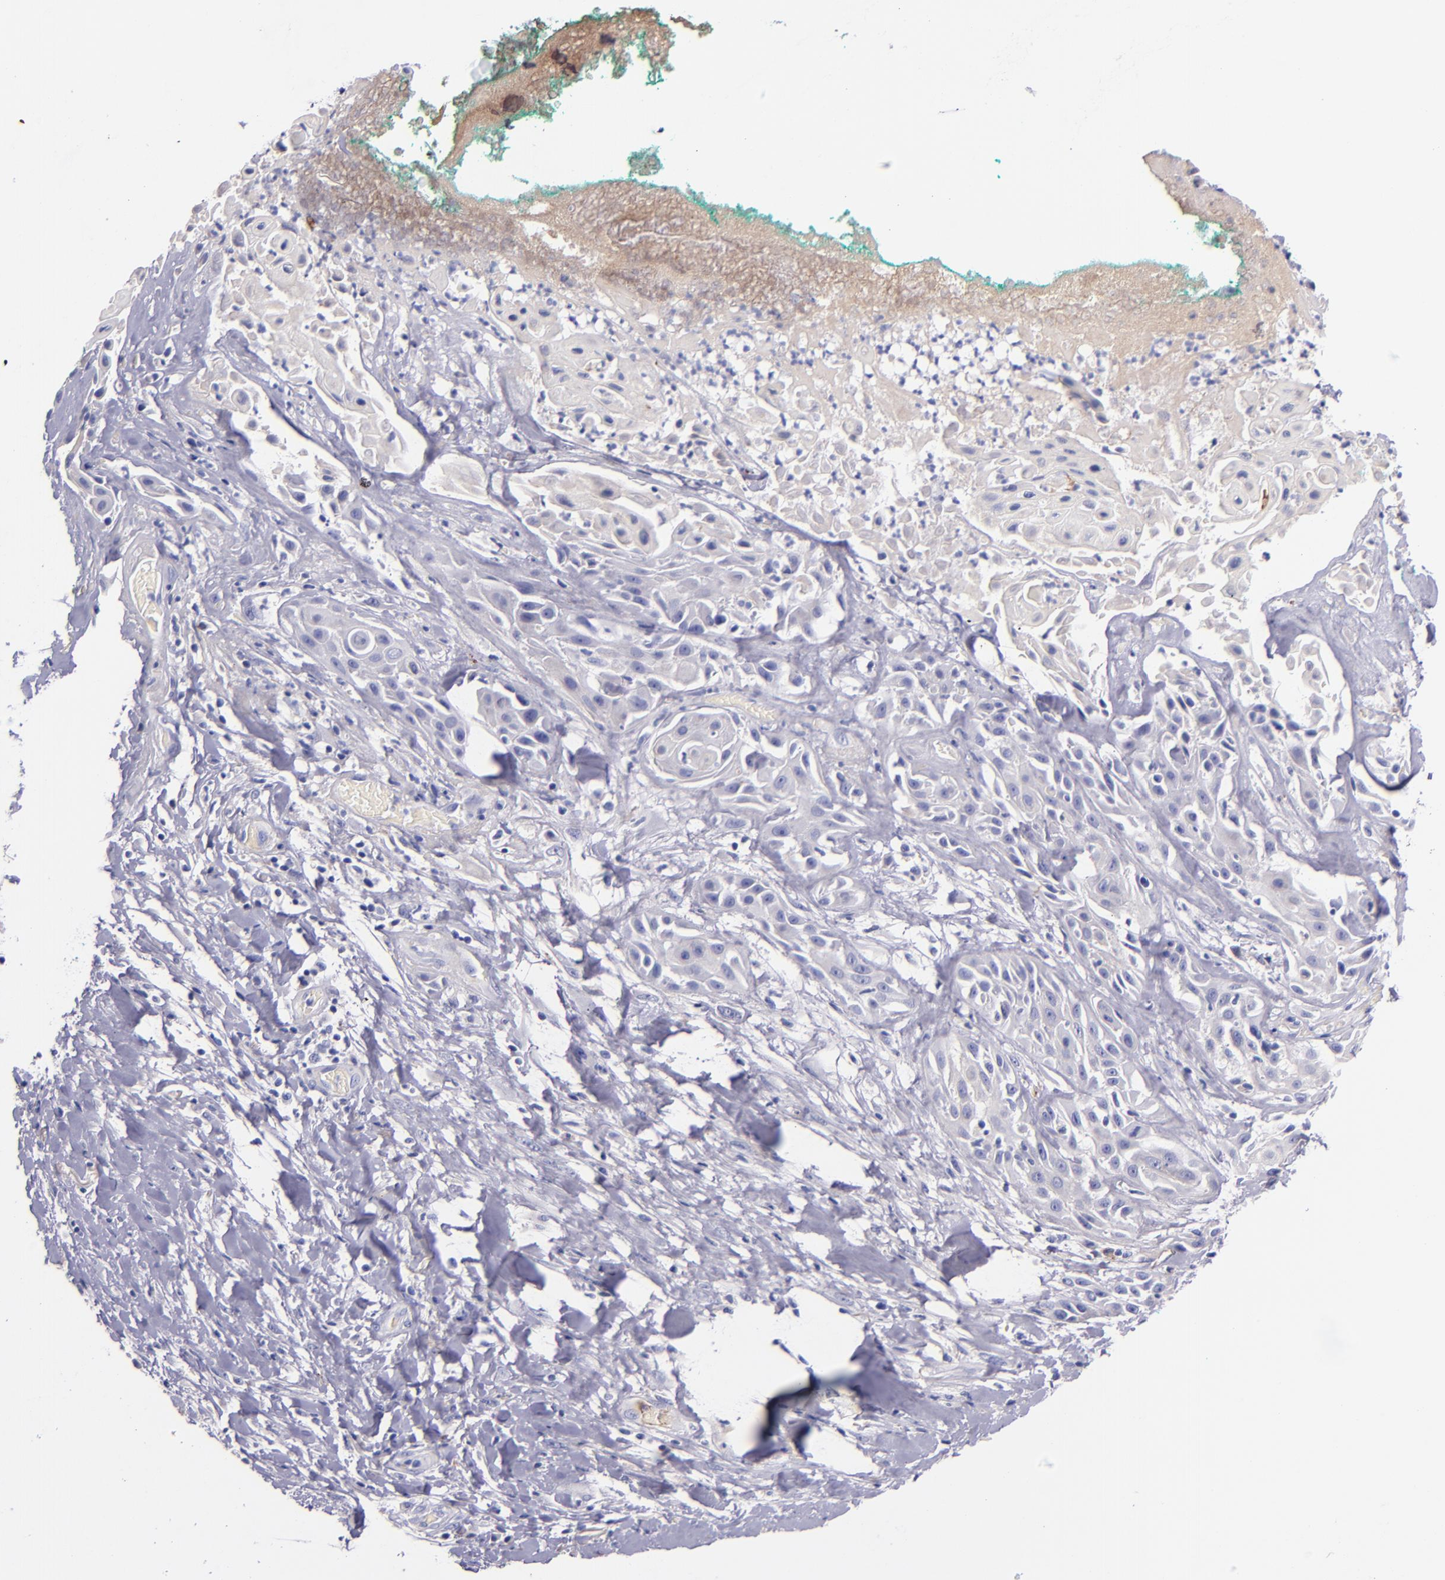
{"staining": {"intensity": "weak", "quantity": "<25%", "location": "cytoplasmic/membranous"}, "tissue": "skin cancer", "cell_type": "Tumor cells", "image_type": "cancer", "snomed": [{"axis": "morphology", "description": "Squamous cell carcinoma, NOS"}, {"axis": "topography", "description": "Skin"}, {"axis": "topography", "description": "Anal"}], "caption": "This histopathology image is of skin squamous cell carcinoma stained with immunohistochemistry to label a protein in brown with the nuclei are counter-stained blue. There is no positivity in tumor cells.", "gene": "KNG1", "patient": {"sex": "male", "age": 64}}